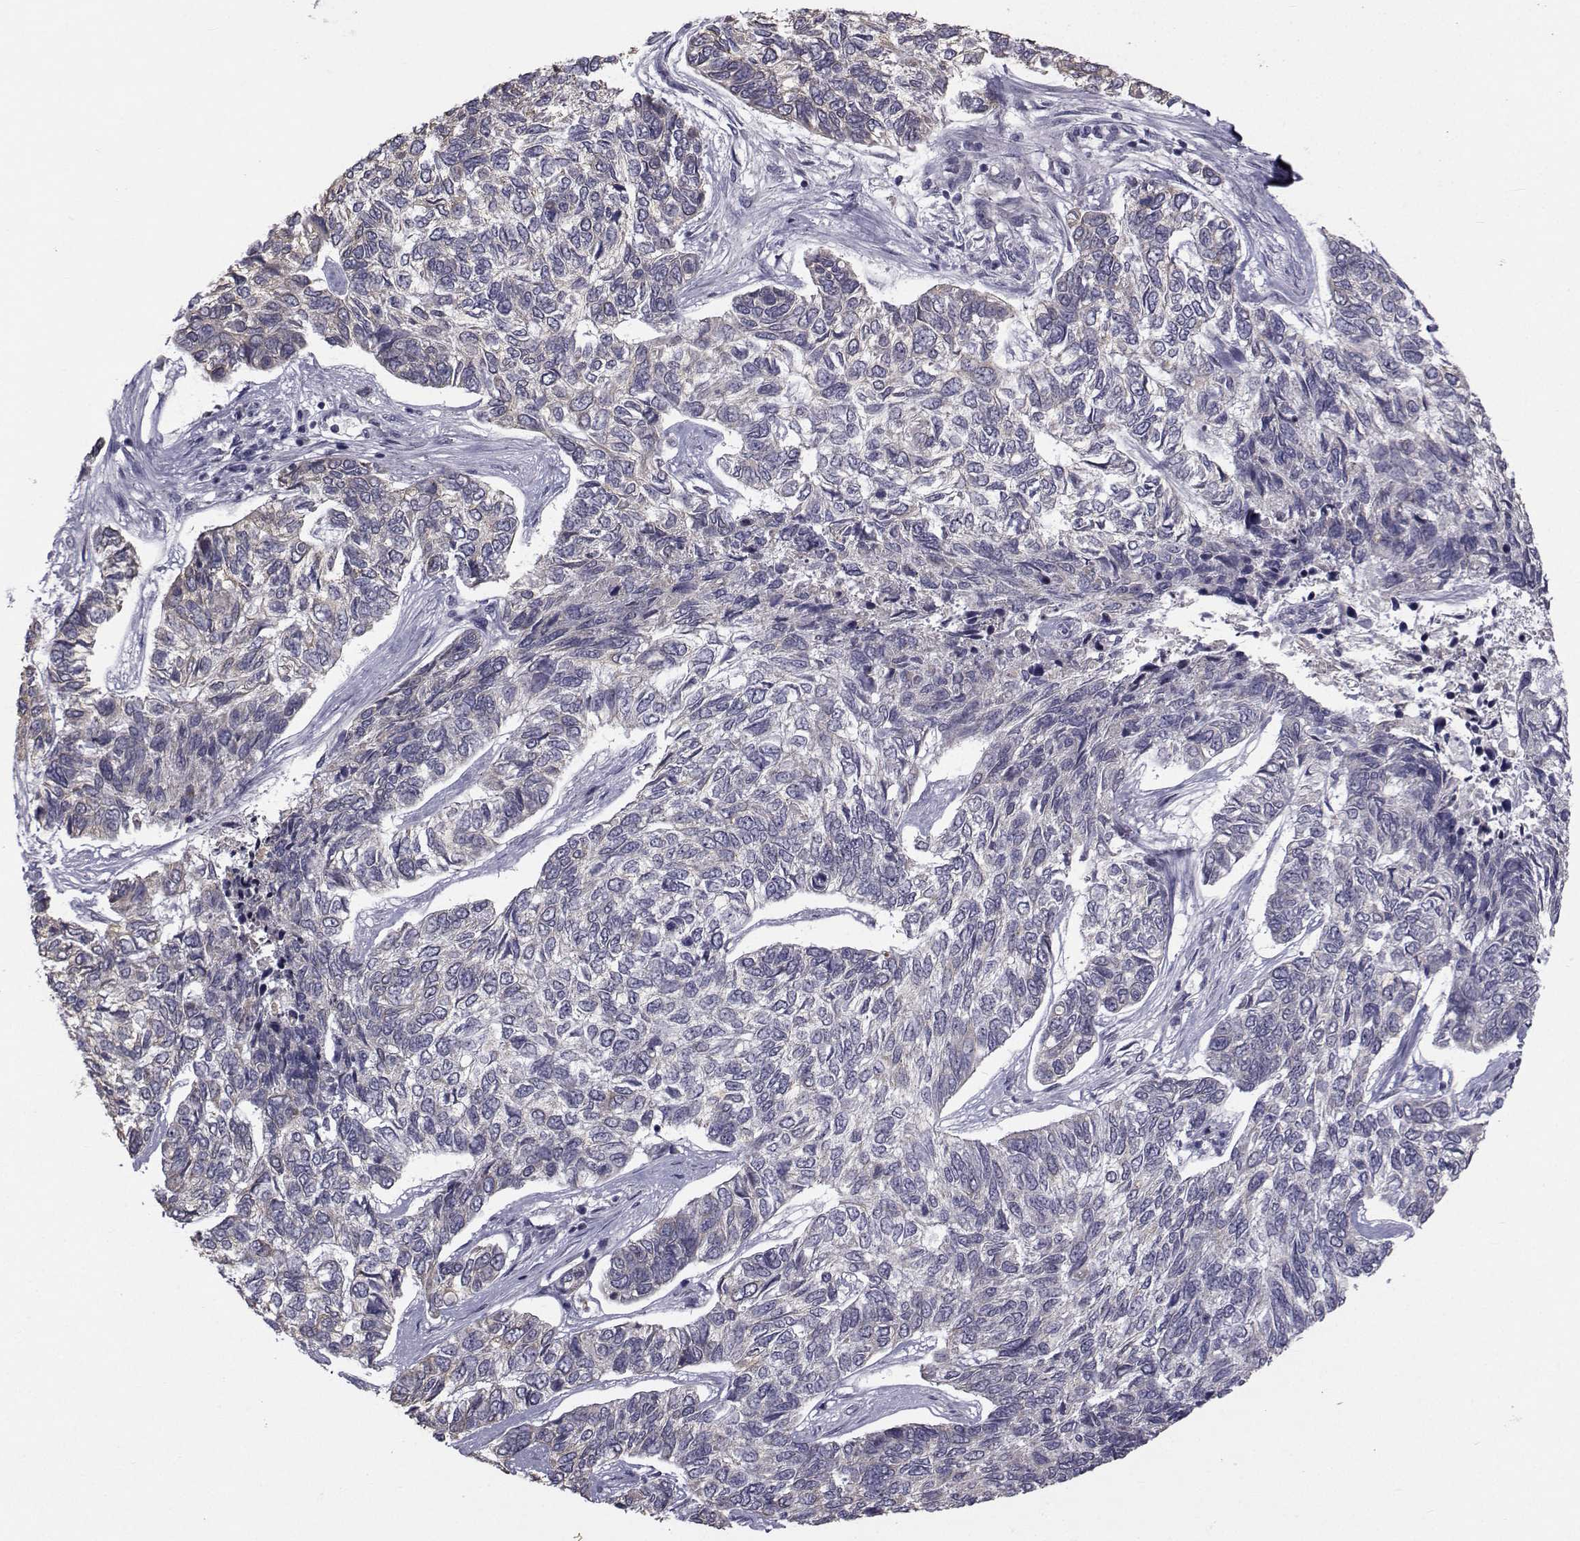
{"staining": {"intensity": "negative", "quantity": "none", "location": "none"}, "tissue": "skin cancer", "cell_type": "Tumor cells", "image_type": "cancer", "snomed": [{"axis": "morphology", "description": "Basal cell carcinoma"}, {"axis": "topography", "description": "Skin"}], "caption": "This is a photomicrograph of immunohistochemistry staining of skin cancer (basal cell carcinoma), which shows no staining in tumor cells.", "gene": "ANGPT1", "patient": {"sex": "female", "age": 65}}